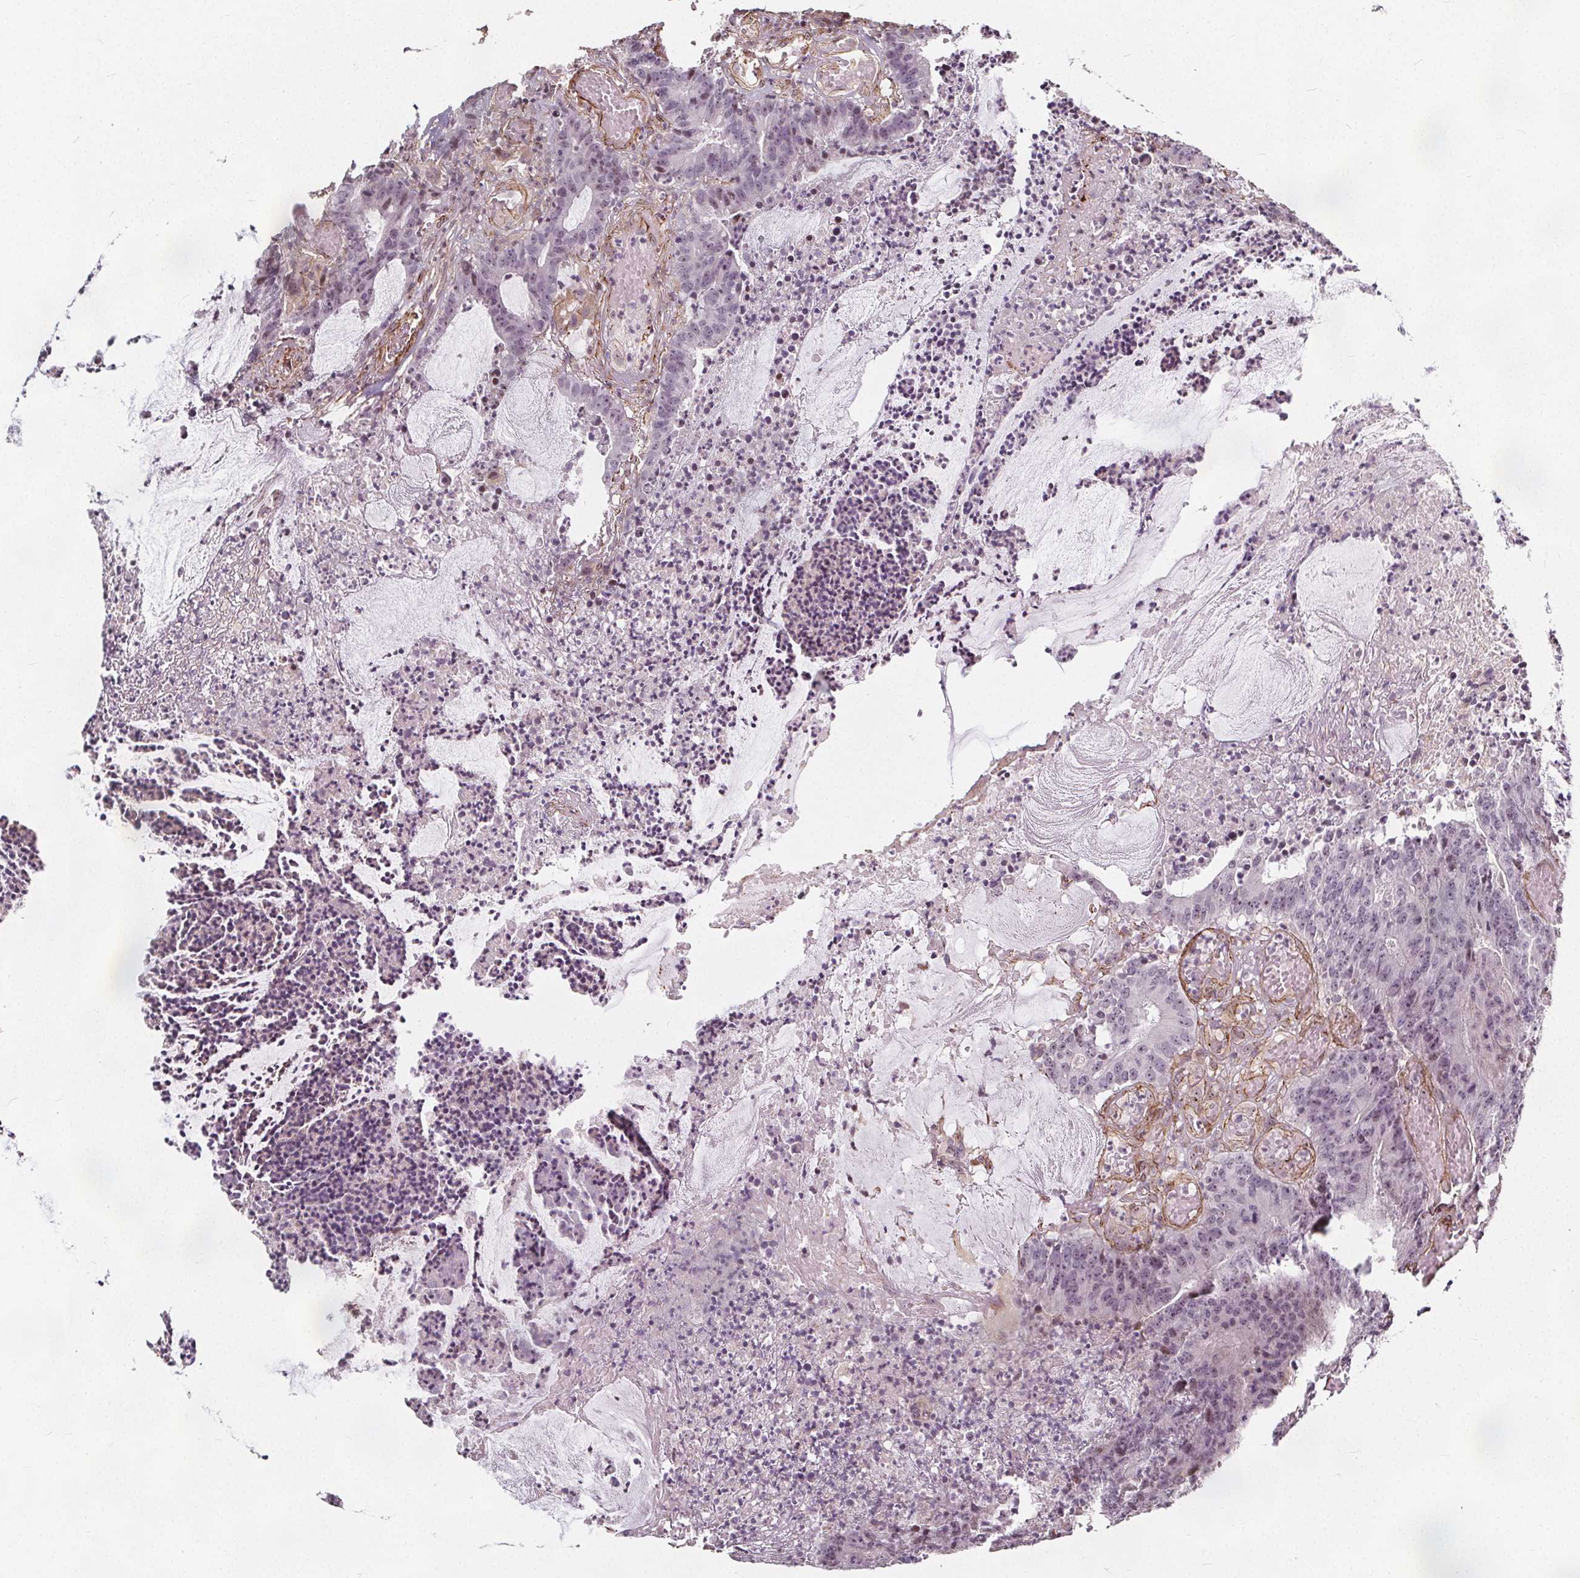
{"staining": {"intensity": "negative", "quantity": "none", "location": "none"}, "tissue": "colorectal cancer", "cell_type": "Tumor cells", "image_type": "cancer", "snomed": [{"axis": "morphology", "description": "Adenocarcinoma, NOS"}, {"axis": "topography", "description": "Colon"}], "caption": "Human colorectal cancer (adenocarcinoma) stained for a protein using immunohistochemistry (IHC) exhibits no staining in tumor cells.", "gene": "HAS1", "patient": {"sex": "female", "age": 78}}